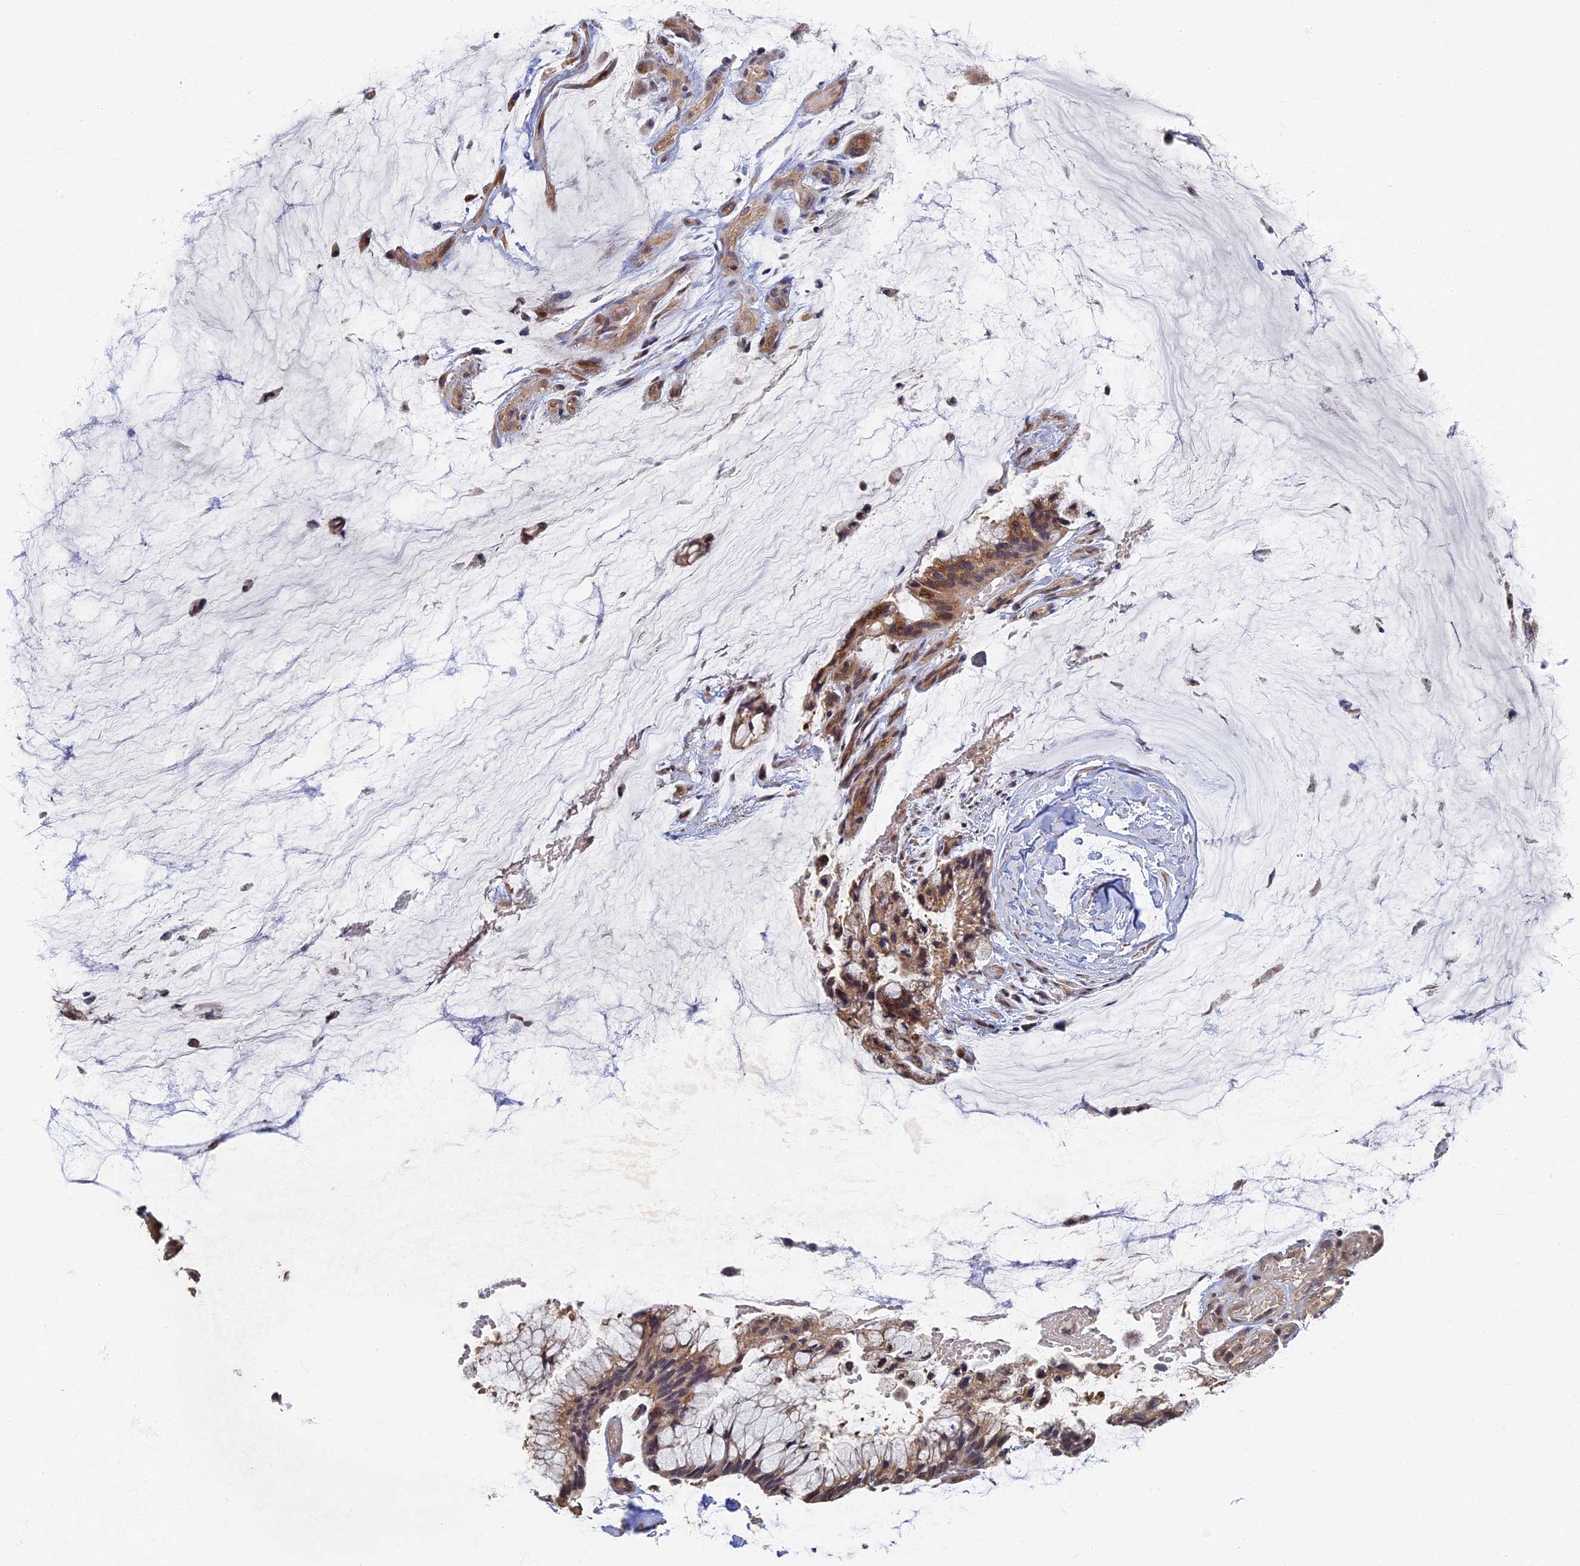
{"staining": {"intensity": "moderate", "quantity": ">75%", "location": "cytoplasmic/membranous"}, "tissue": "ovarian cancer", "cell_type": "Tumor cells", "image_type": "cancer", "snomed": [{"axis": "morphology", "description": "Cystadenocarcinoma, mucinous, NOS"}, {"axis": "topography", "description": "Ovary"}], "caption": "Ovarian cancer (mucinous cystadenocarcinoma) tissue shows moderate cytoplasmic/membranous positivity in approximately >75% of tumor cells, visualized by immunohistochemistry.", "gene": "RSPH3", "patient": {"sex": "female", "age": 39}}